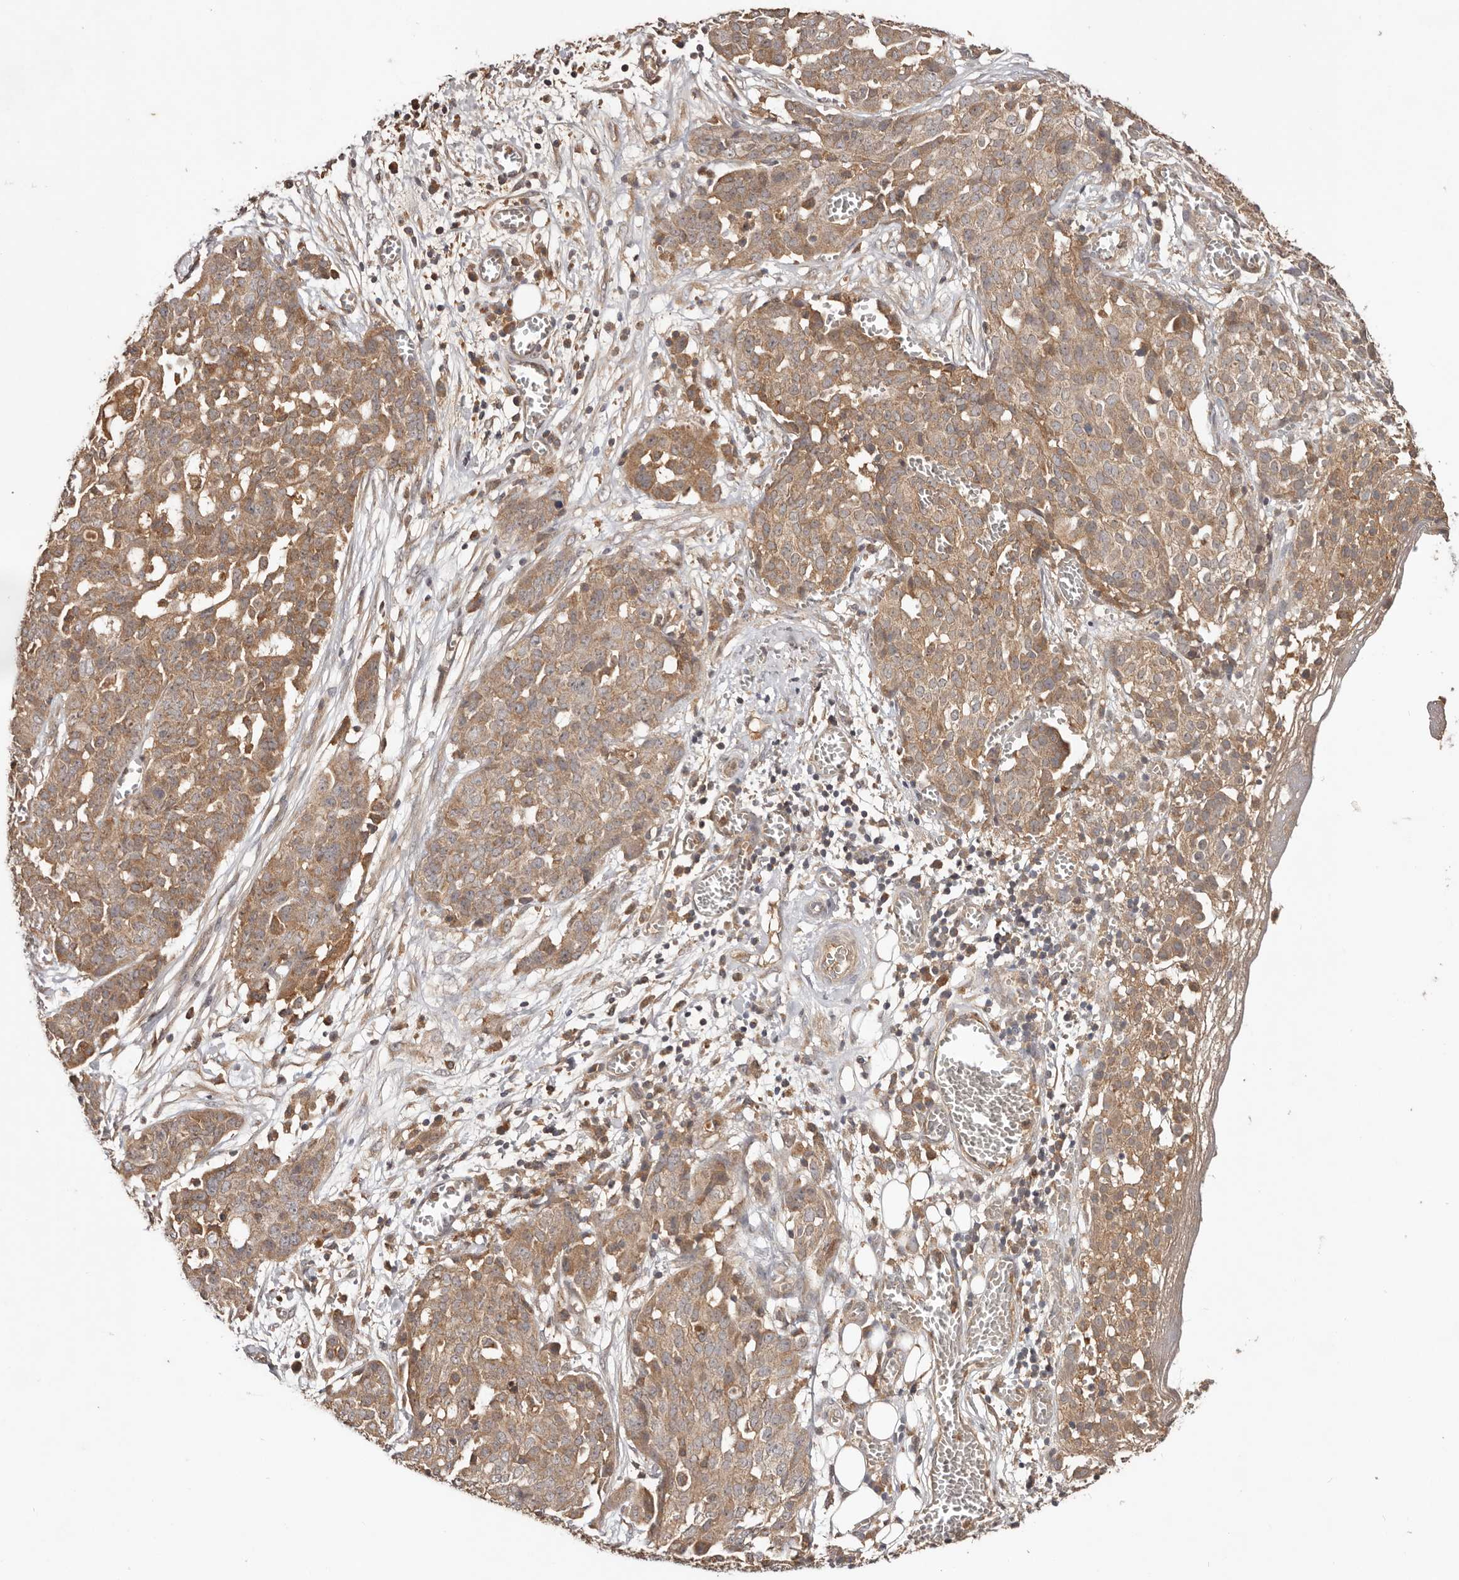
{"staining": {"intensity": "moderate", "quantity": ">75%", "location": "cytoplasmic/membranous"}, "tissue": "ovarian cancer", "cell_type": "Tumor cells", "image_type": "cancer", "snomed": [{"axis": "morphology", "description": "Cystadenocarcinoma, serous, NOS"}, {"axis": "topography", "description": "Soft tissue"}, {"axis": "topography", "description": "Ovary"}], "caption": "About >75% of tumor cells in ovarian cancer (serous cystadenocarcinoma) reveal moderate cytoplasmic/membranous protein staining as visualized by brown immunohistochemical staining.", "gene": "PKIB", "patient": {"sex": "female", "age": 57}}